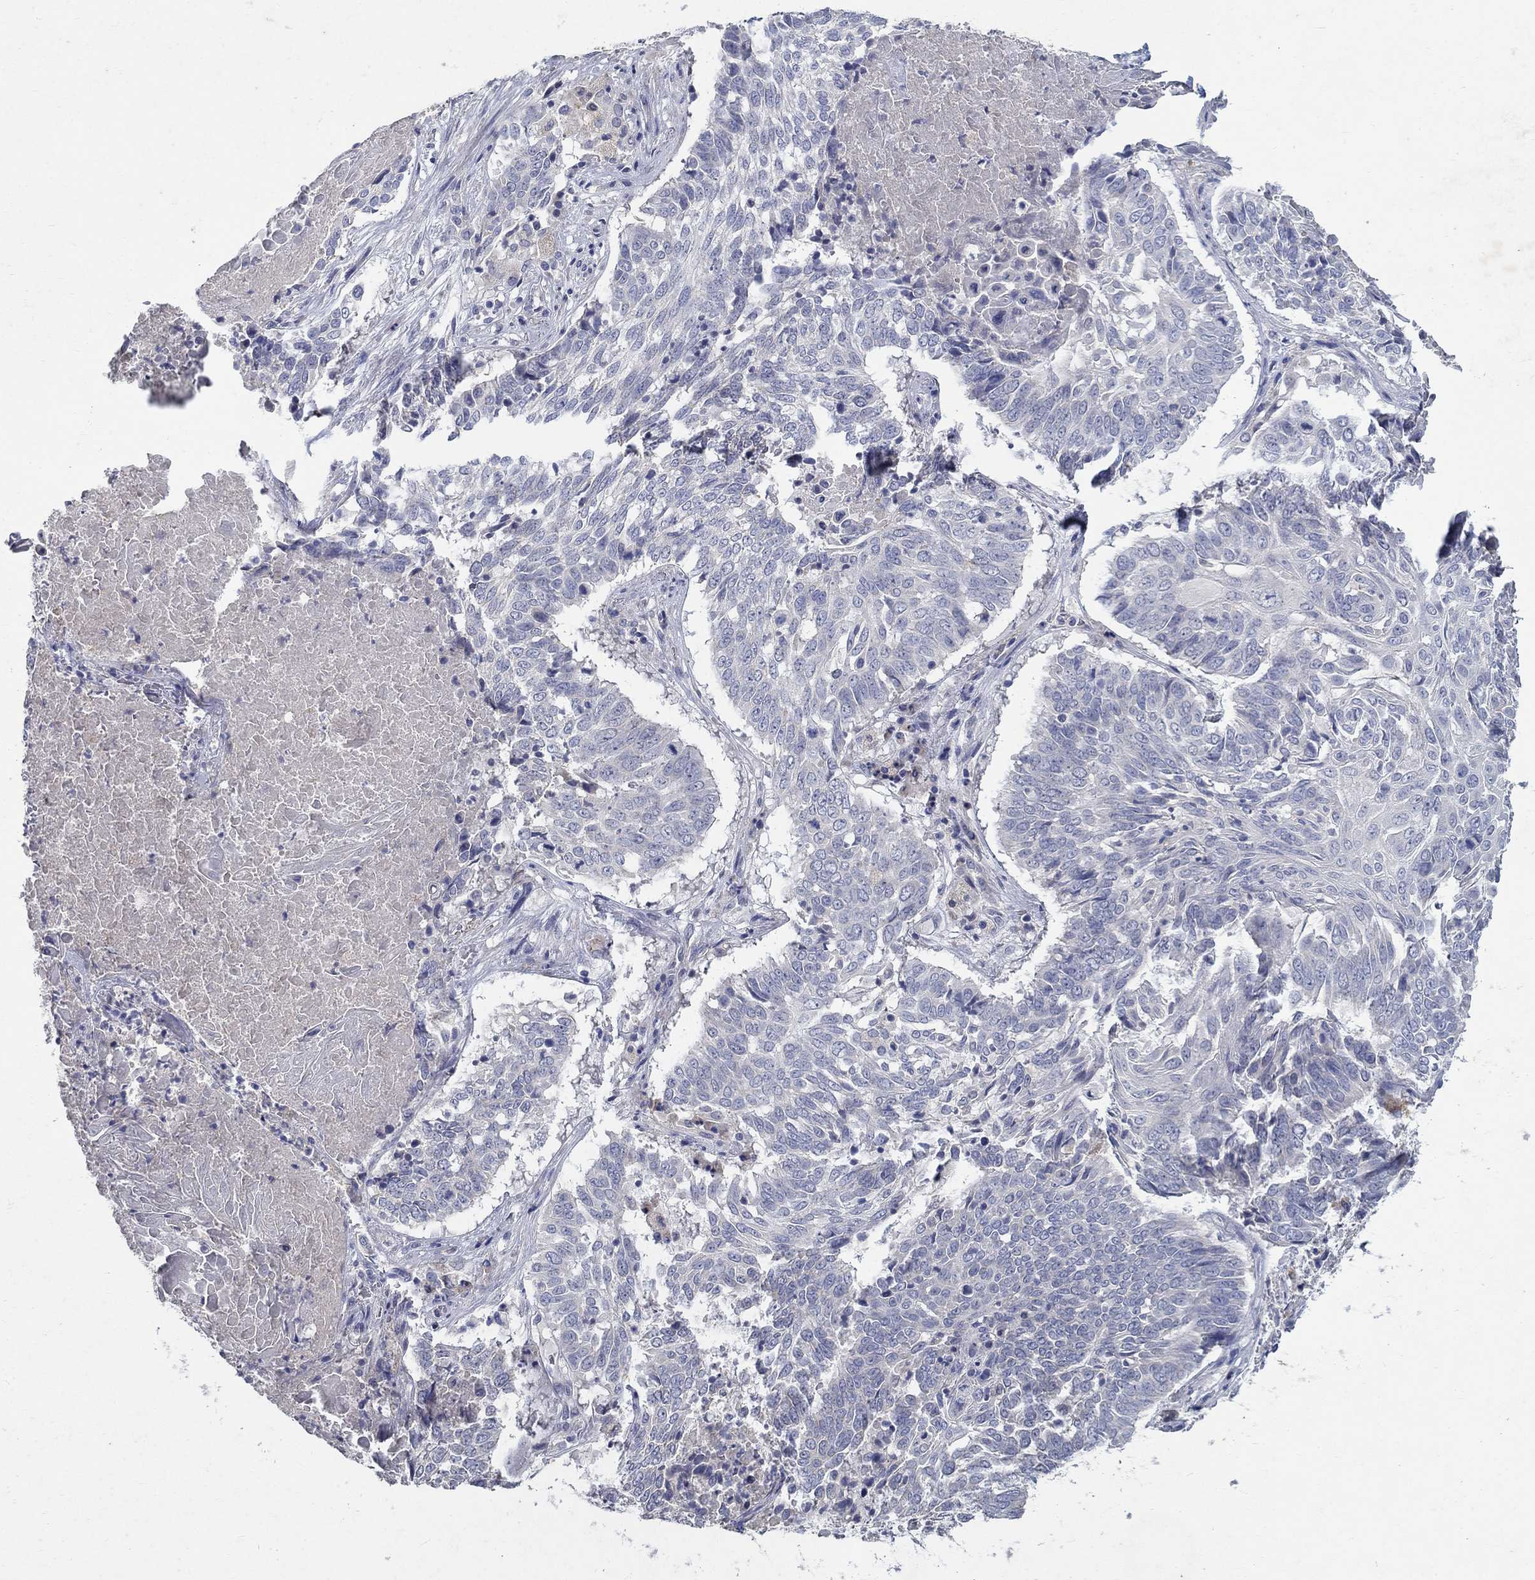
{"staining": {"intensity": "negative", "quantity": "none", "location": "none"}, "tissue": "lung cancer", "cell_type": "Tumor cells", "image_type": "cancer", "snomed": [{"axis": "morphology", "description": "Squamous cell carcinoma, NOS"}, {"axis": "topography", "description": "Lung"}], "caption": "Histopathology image shows no protein expression in tumor cells of squamous cell carcinoma (lung) tissue.", "gene": "PROZ", "patient": {"sex": "male", "age": 64}}